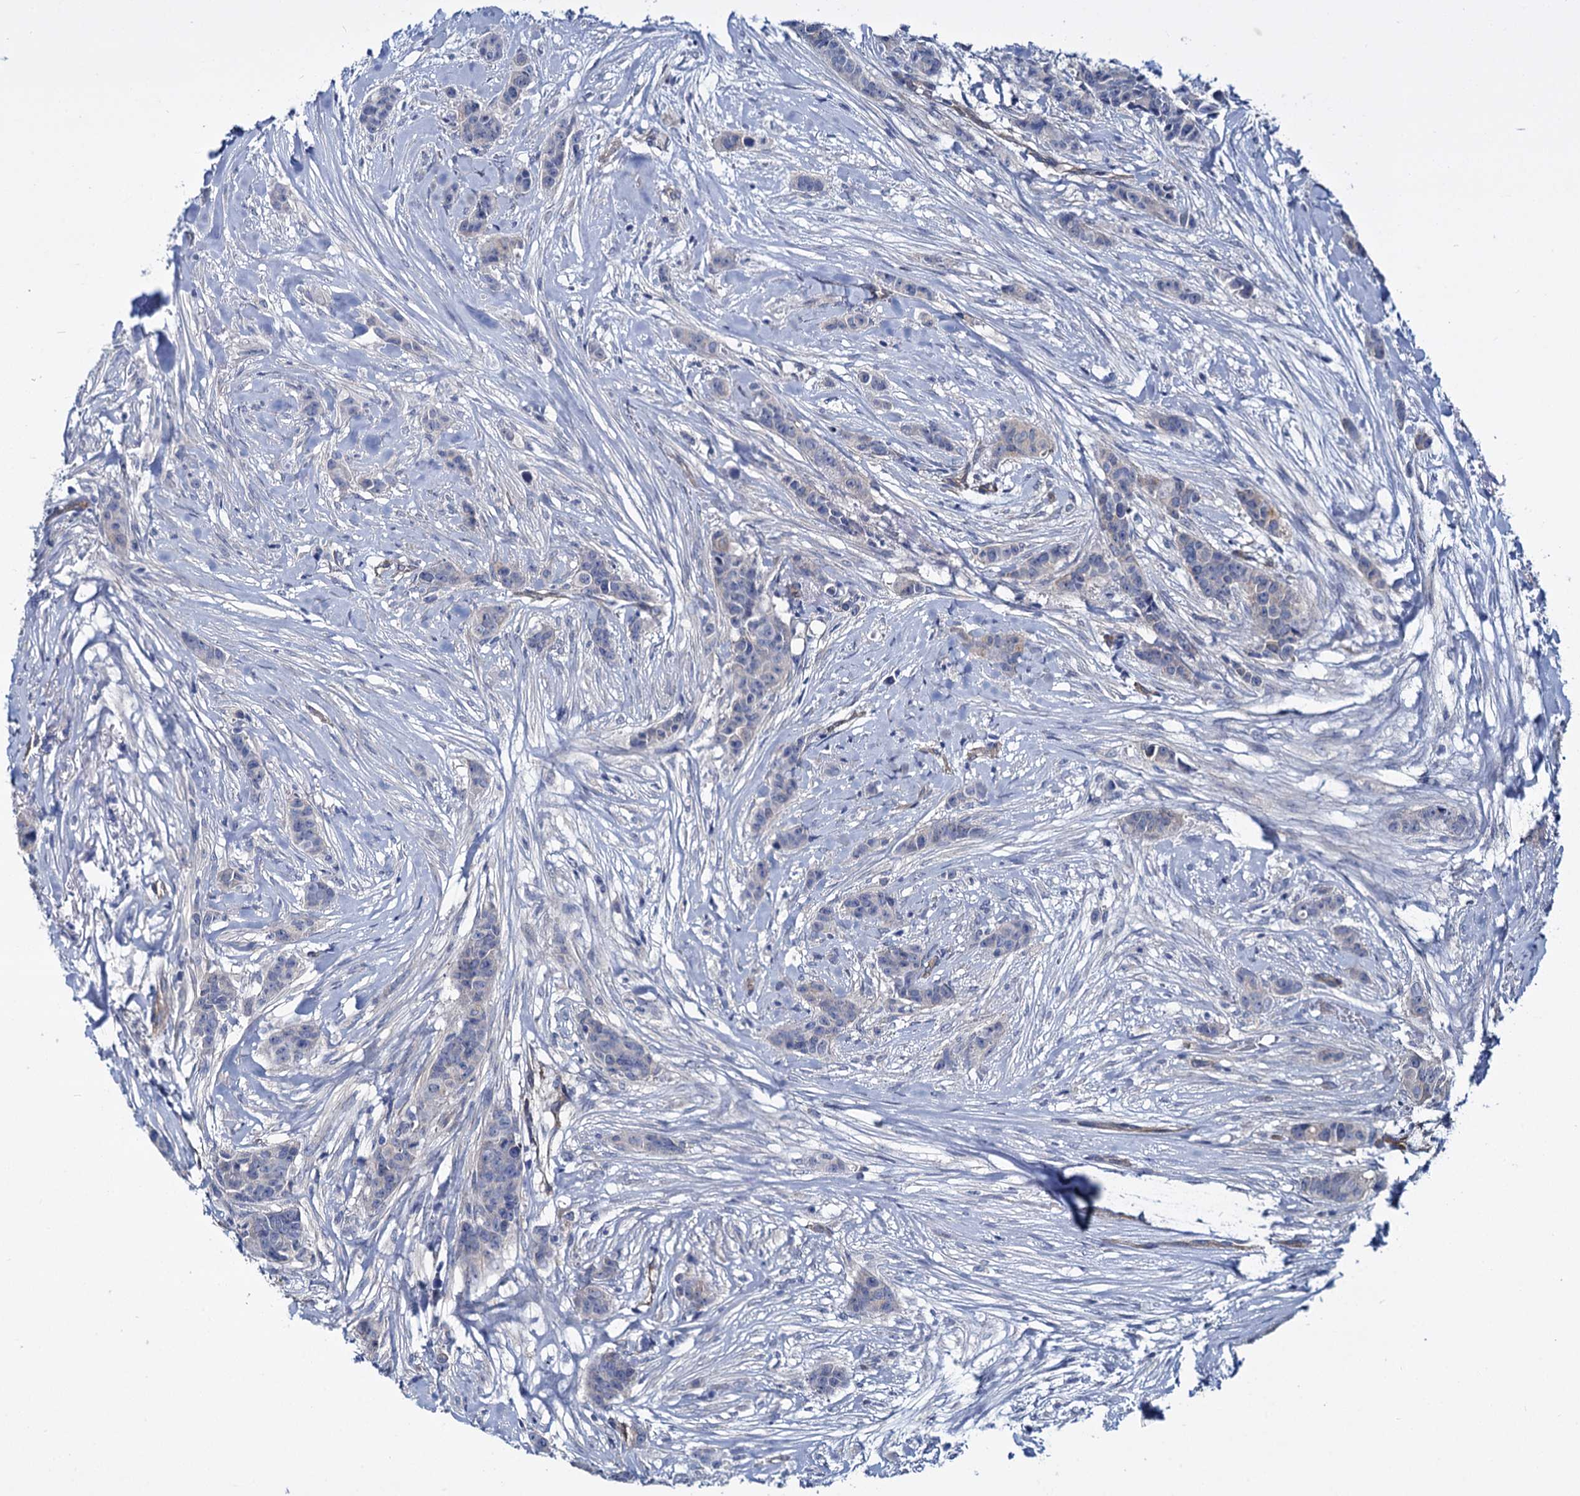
{"staining": {"intensity": "negative", "quantity": "none", "location": "none"}, "tissue": "breast cancer", "cell_type": "Tumor cells", "image_type": "cancer", "snomed": [{"axis": "morphology", "description": "Duct carcinoma"}, {"axis": "topography", "description": "Breast"}], "caption": "A histopathology image of breast cancer (intraductal carcinoma) stained for a protein displays no brown staining in tumor cells.", "gene": "STXBP1", "patient": {"sex": "female", "age": 40}}